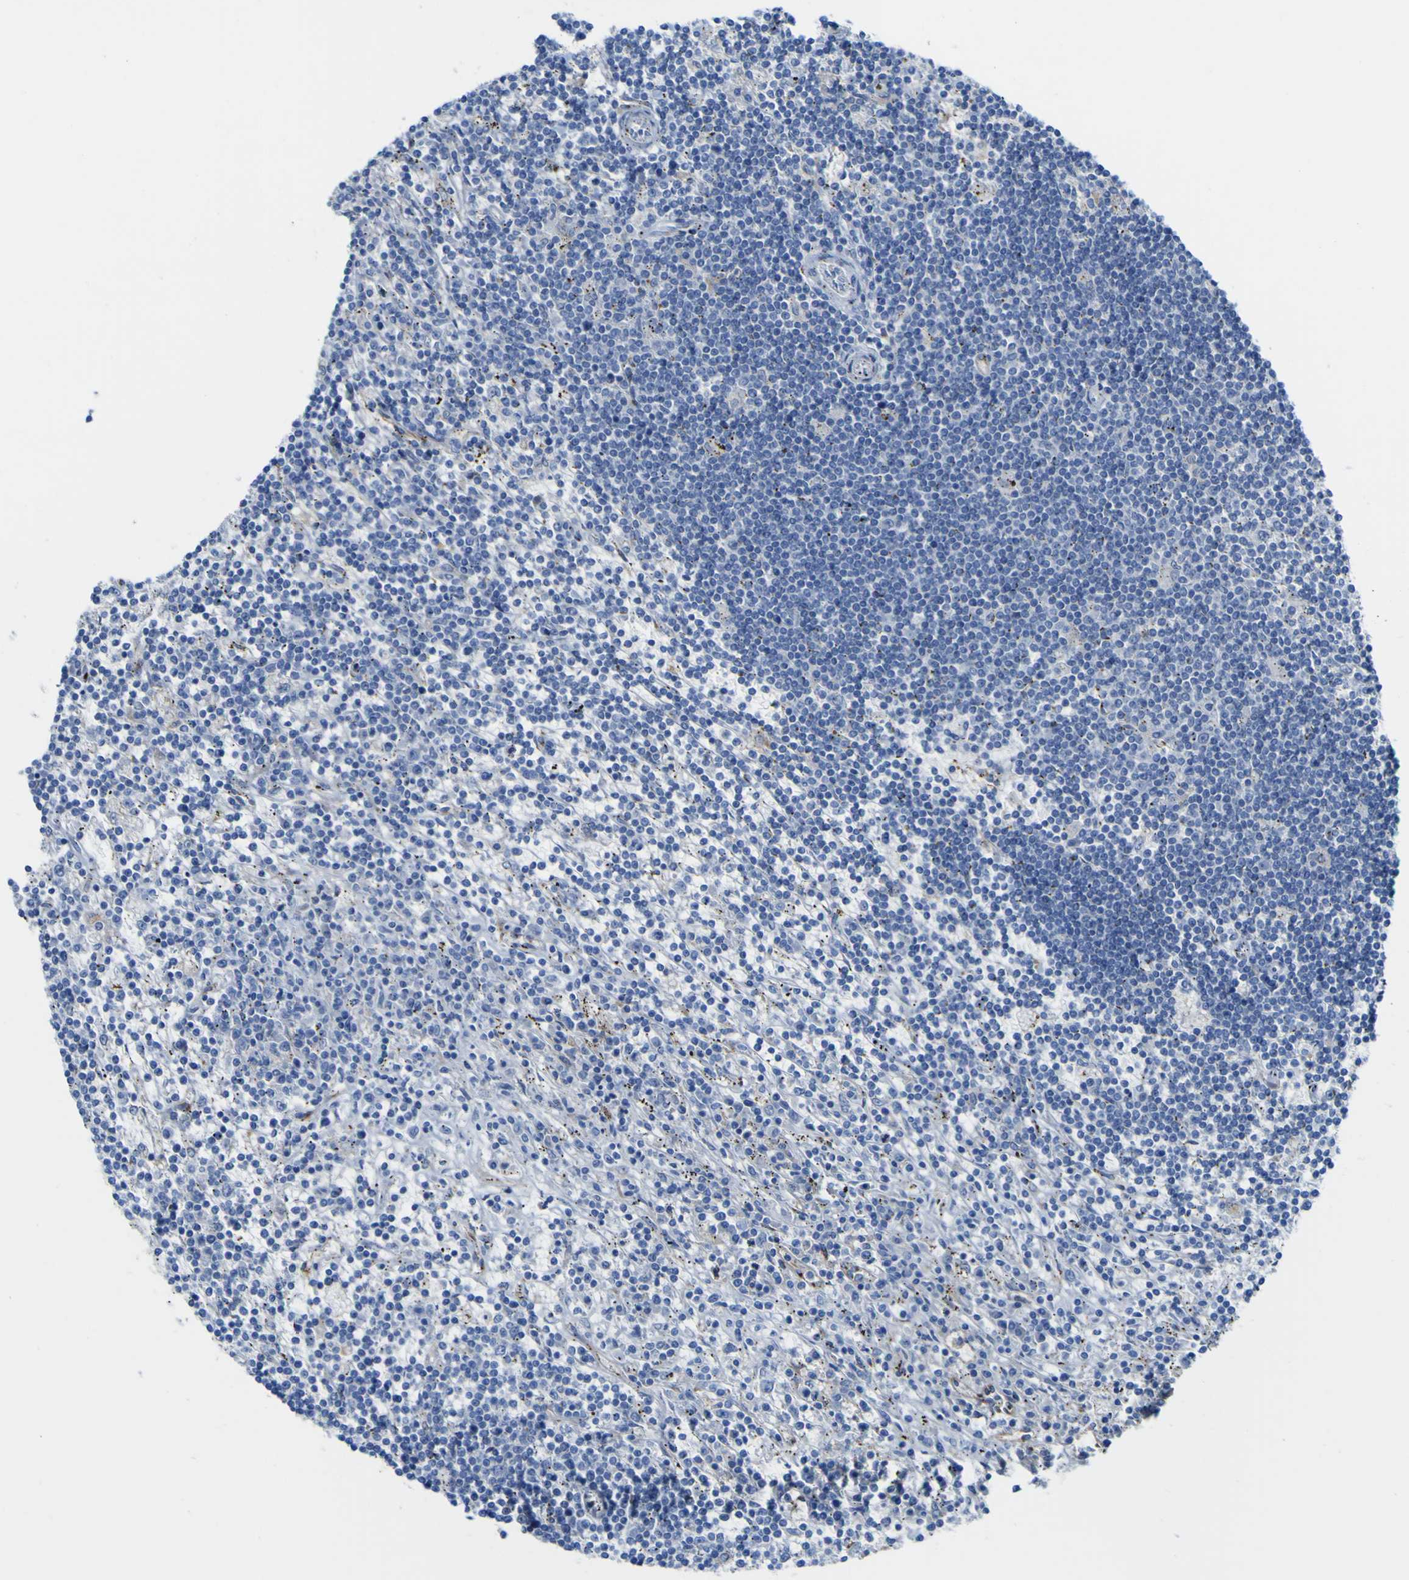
{"staining": {"intensity": "negative", "quantity": "none", "location": "none"}, "tissue": "lymphoma", "cell_type": "Tumor cells", "image_type": "cancer", "snomed": [{"axis": "morphology", "description": "Malignant lymphoma, non-Hodgkin's type, Low grade"}, {"axis": "topography", "description": "Spleen"}], "caption": "Protein analysis of lymphoma reveals no significant positivity in tumor cells.", "gene": "PTPRF", "patient": {"sex": "male", "age": 76}}